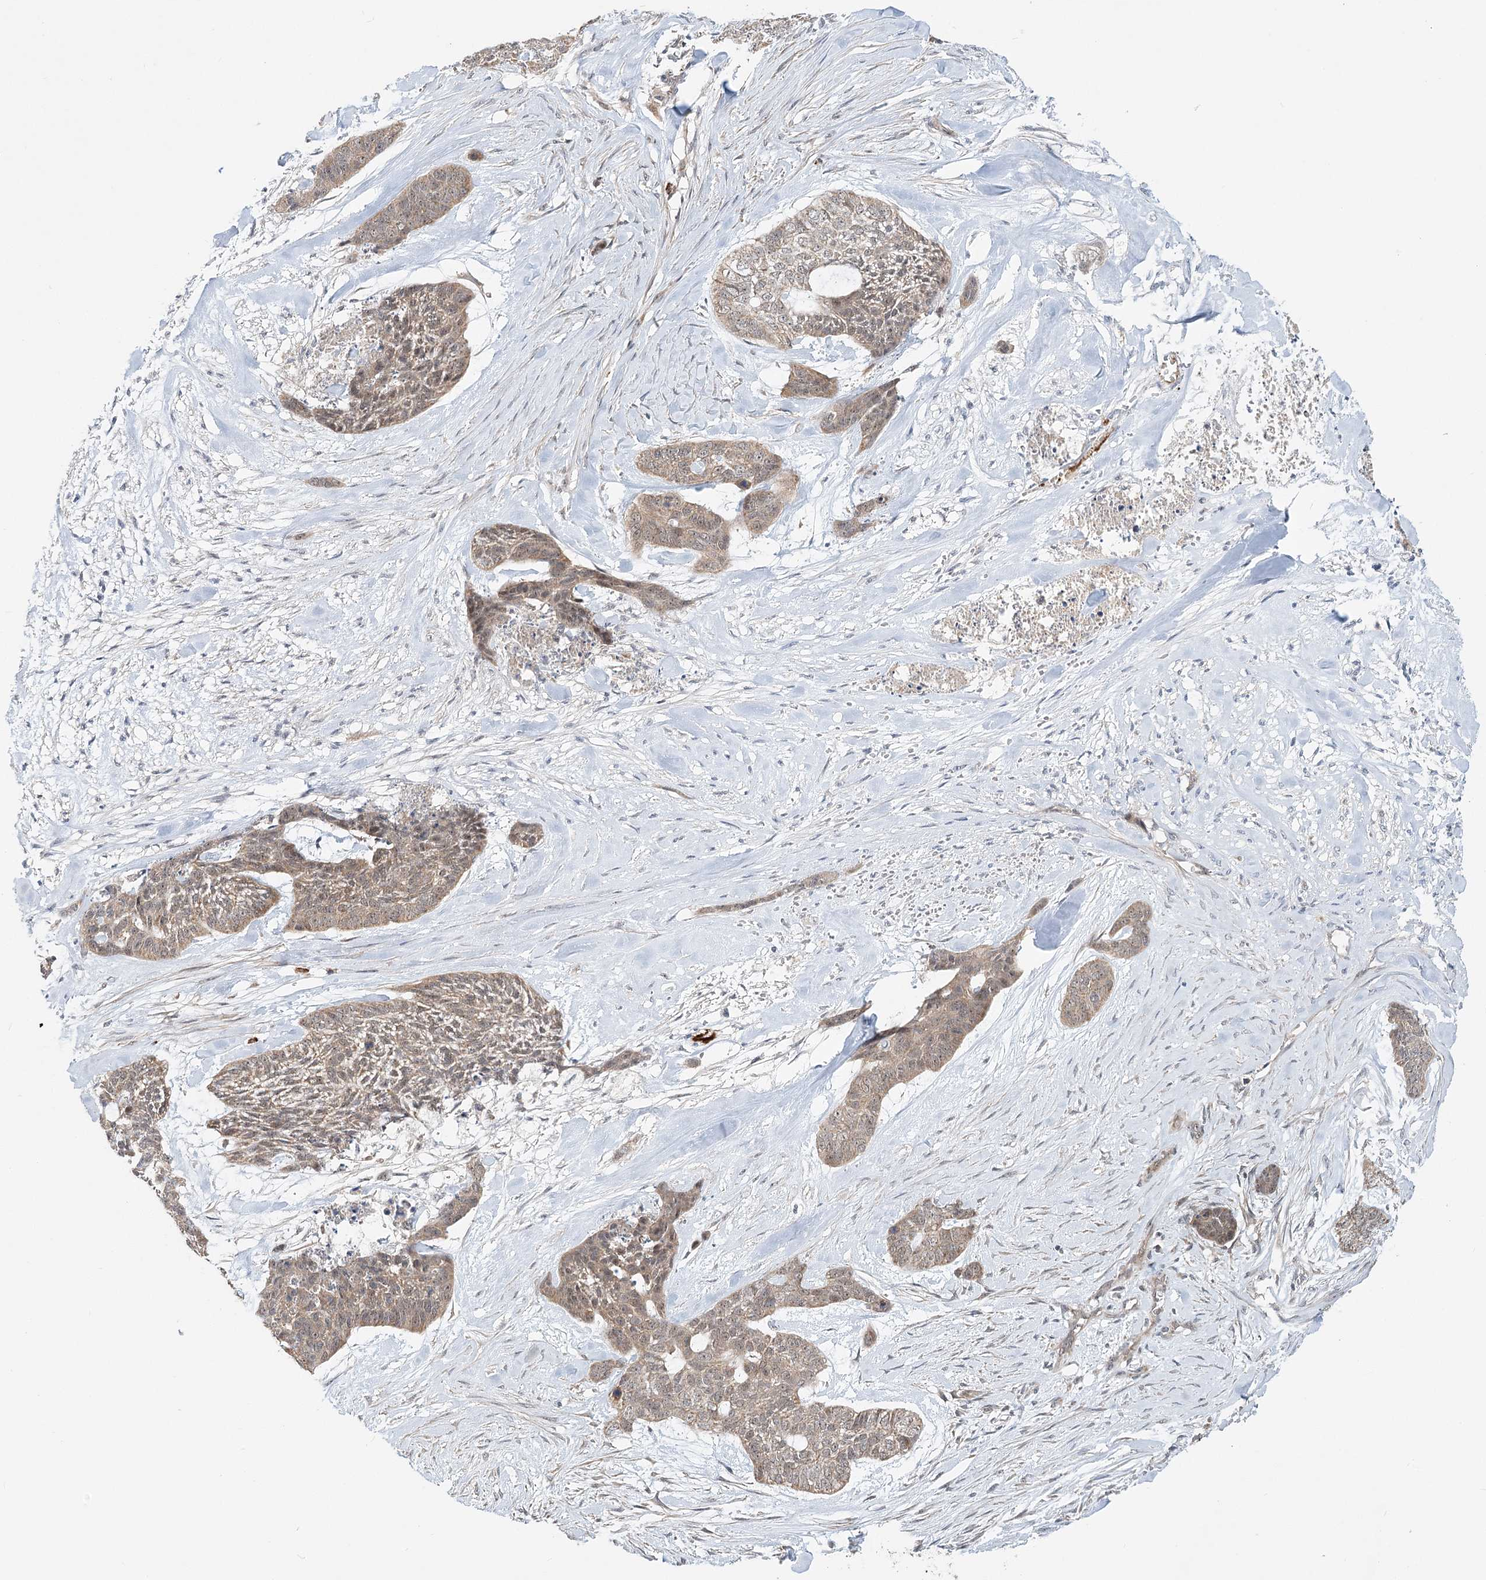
{"staining": {"intensity": "weak", "quantity": "<25%", "location": "cytoplasmic/membranous"}, "tissue": "skin cancer", "cell_type": "Tumor cells", "image_type": "cancer", "snomed": [{"axis": "morphology", "description": "Basal cell carcinoma"}, {"axis": "topography", "description": "Skin"}], "caption": "An IHC photomicrograph of basal cell carcinoma (skin) is shown. There is no staining in tumor cells of basal cell carcinoma (skin).", "gene": "RTN4IP1", "patient": {"sex": "female", "age": 64}}